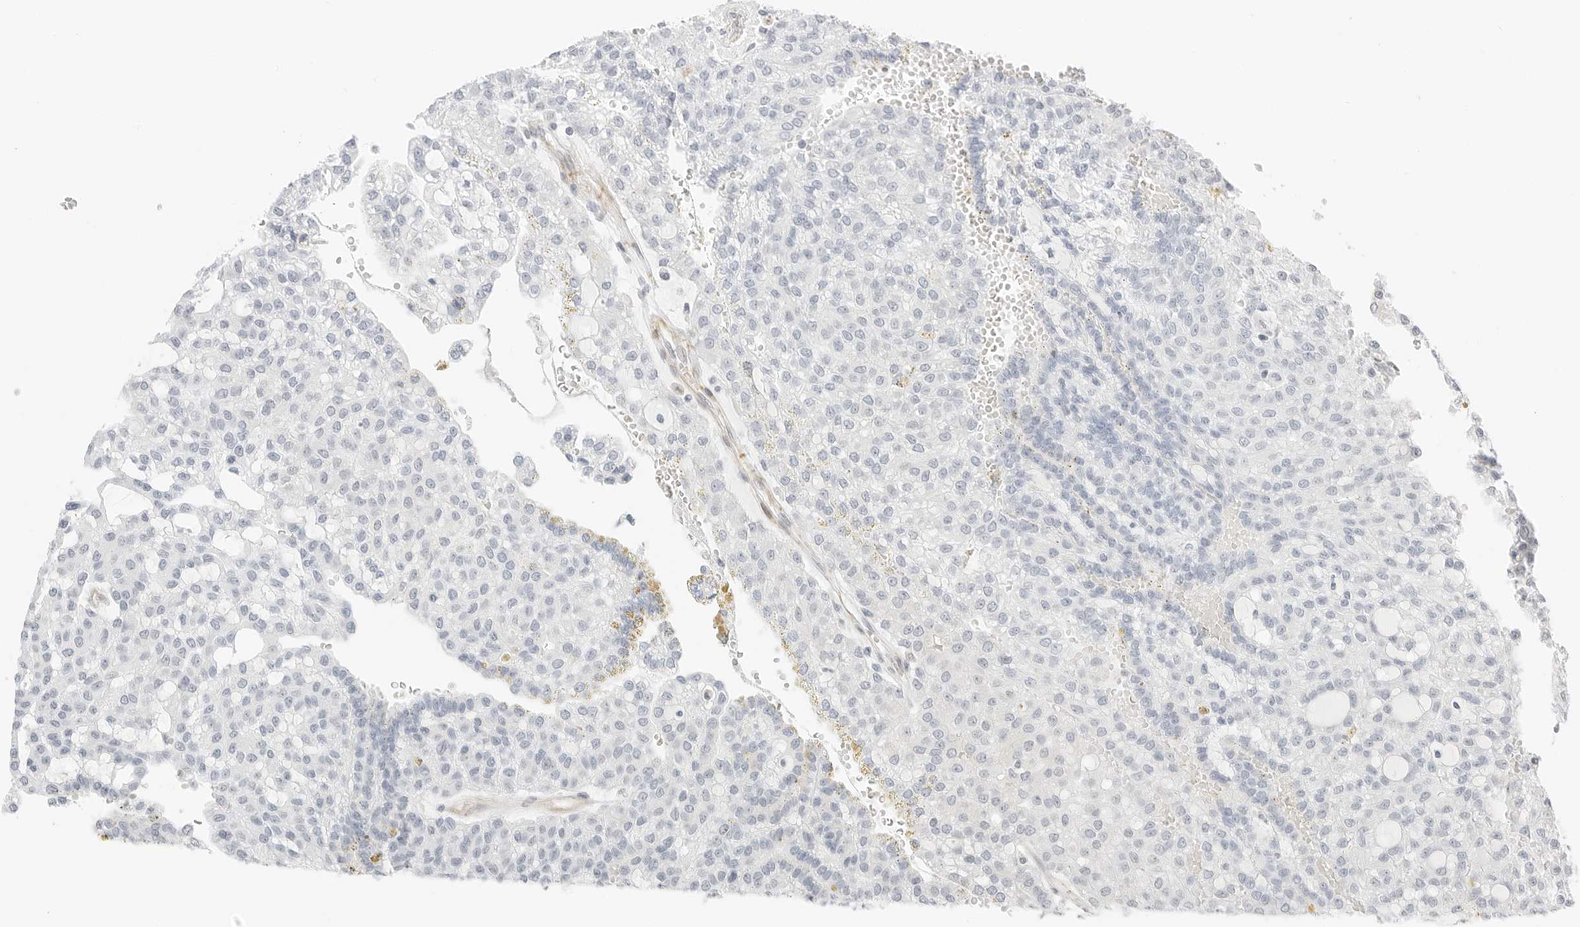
{"staining": {"intensity": "negative", "quantity": "none", "location": "none"}, "tissue": "renal cancer", "cell_type": "Tumor cells", "image_type": "cancer", "snomed": [{"axis": "morphology", "description": "Adenocarcinoma, NOS"}, {"axis": "topography", "description": "Kidney"}], "caption": "Renal cancer (adenocarcinoma) was stained to show a protein in brown. There is no significant expression in tumor cells. (Stains: DAB (3,3'-diaminobenzidine) immunohistochemistry (IHC) with hematoxylin counter stain, Microscopy: brightfield microscopy at high magnification).", "gene": "IQCC", "patient": {"sex": "male", "age": 63}}